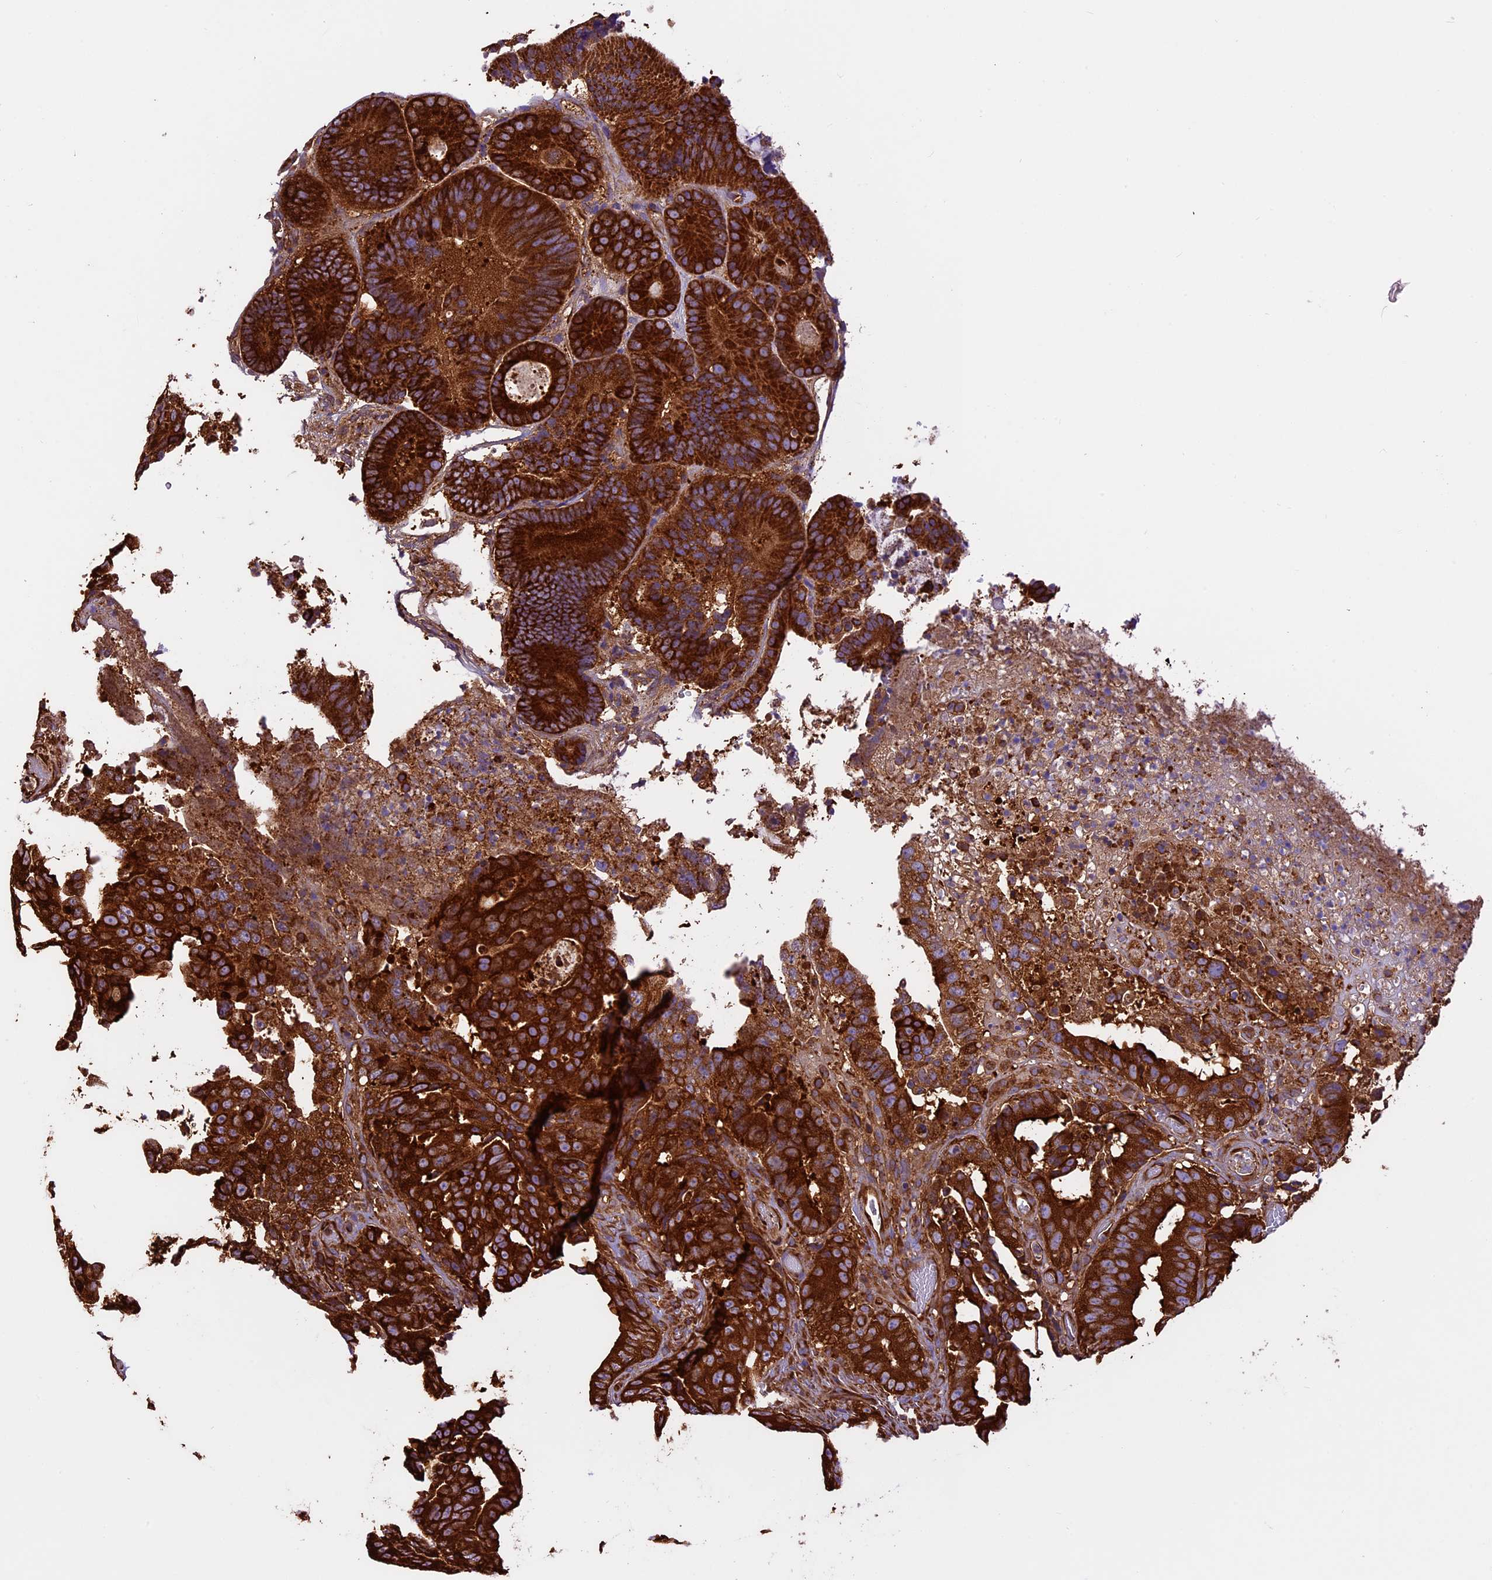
{"staining": {"intensity": "strong", "quantity": ">75%", "location": "cytoplasmic/membranous"}, "tissue": "colorectal cancer", "cell_type": "Tumor cells", "image_type": "cancer", "snomed": [{"axis": "morphology", "description": "Adenocarcinoma, NOS"}, {"axis": "topography", "description": "Colon"}], "caption": "High-magnification brightfield microscopy of colorectal cancer (adenocarcinoma) stained with DAB (brown) and counterstained with hematoxylin (blue). tumor cells exhibit strong cytoplasmic/membranous expression is seen in approximately>75% of cells. Immunohistochemistry stains the protein of interest in brown and the nuclei are stained blue.", "gene": "KARS1", "patient": {"sex": "male", "age": 83}}